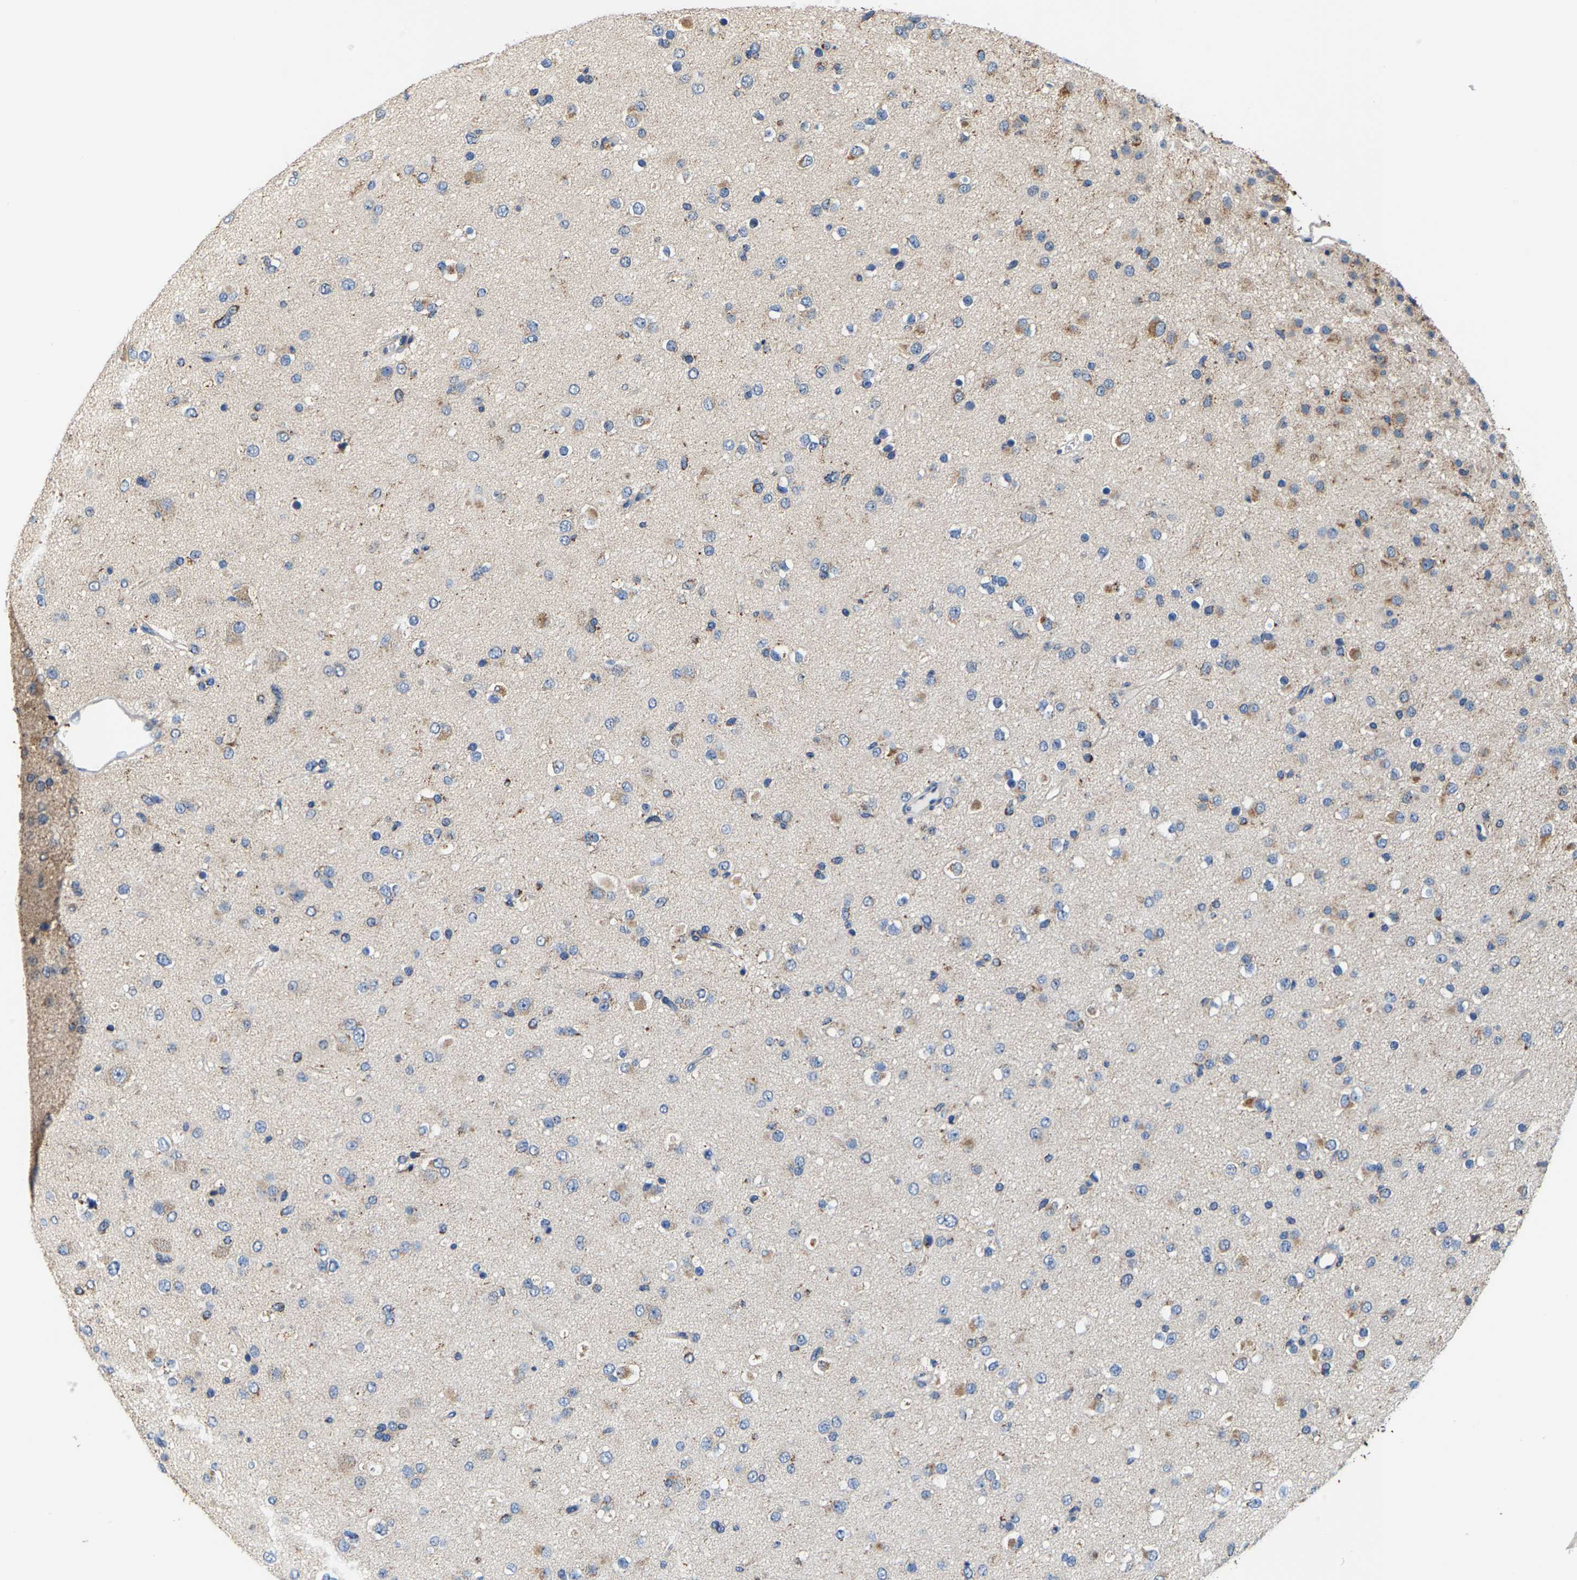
{"staining": {"intensity": "moderate", "quantity": "<25%", "location": "cytoplasmic/membranous"}, "tissue": "glioma", "cell_type": "Tumor cells", "image_type": "cancer", "snomed": [{"axis": "morphology", "description": "Glioma, malignant, Low grade"}, {"axis": "topography", "description": "Brain"}], "caption": "Malignant glioma (low-grade) stained with a brown dye shows moderate cytoplasmic/membranous positive staining in approximately <25% of tumor cells.", "gene": "SHMT2", "patient": {"sex": "male", "age": 65}}